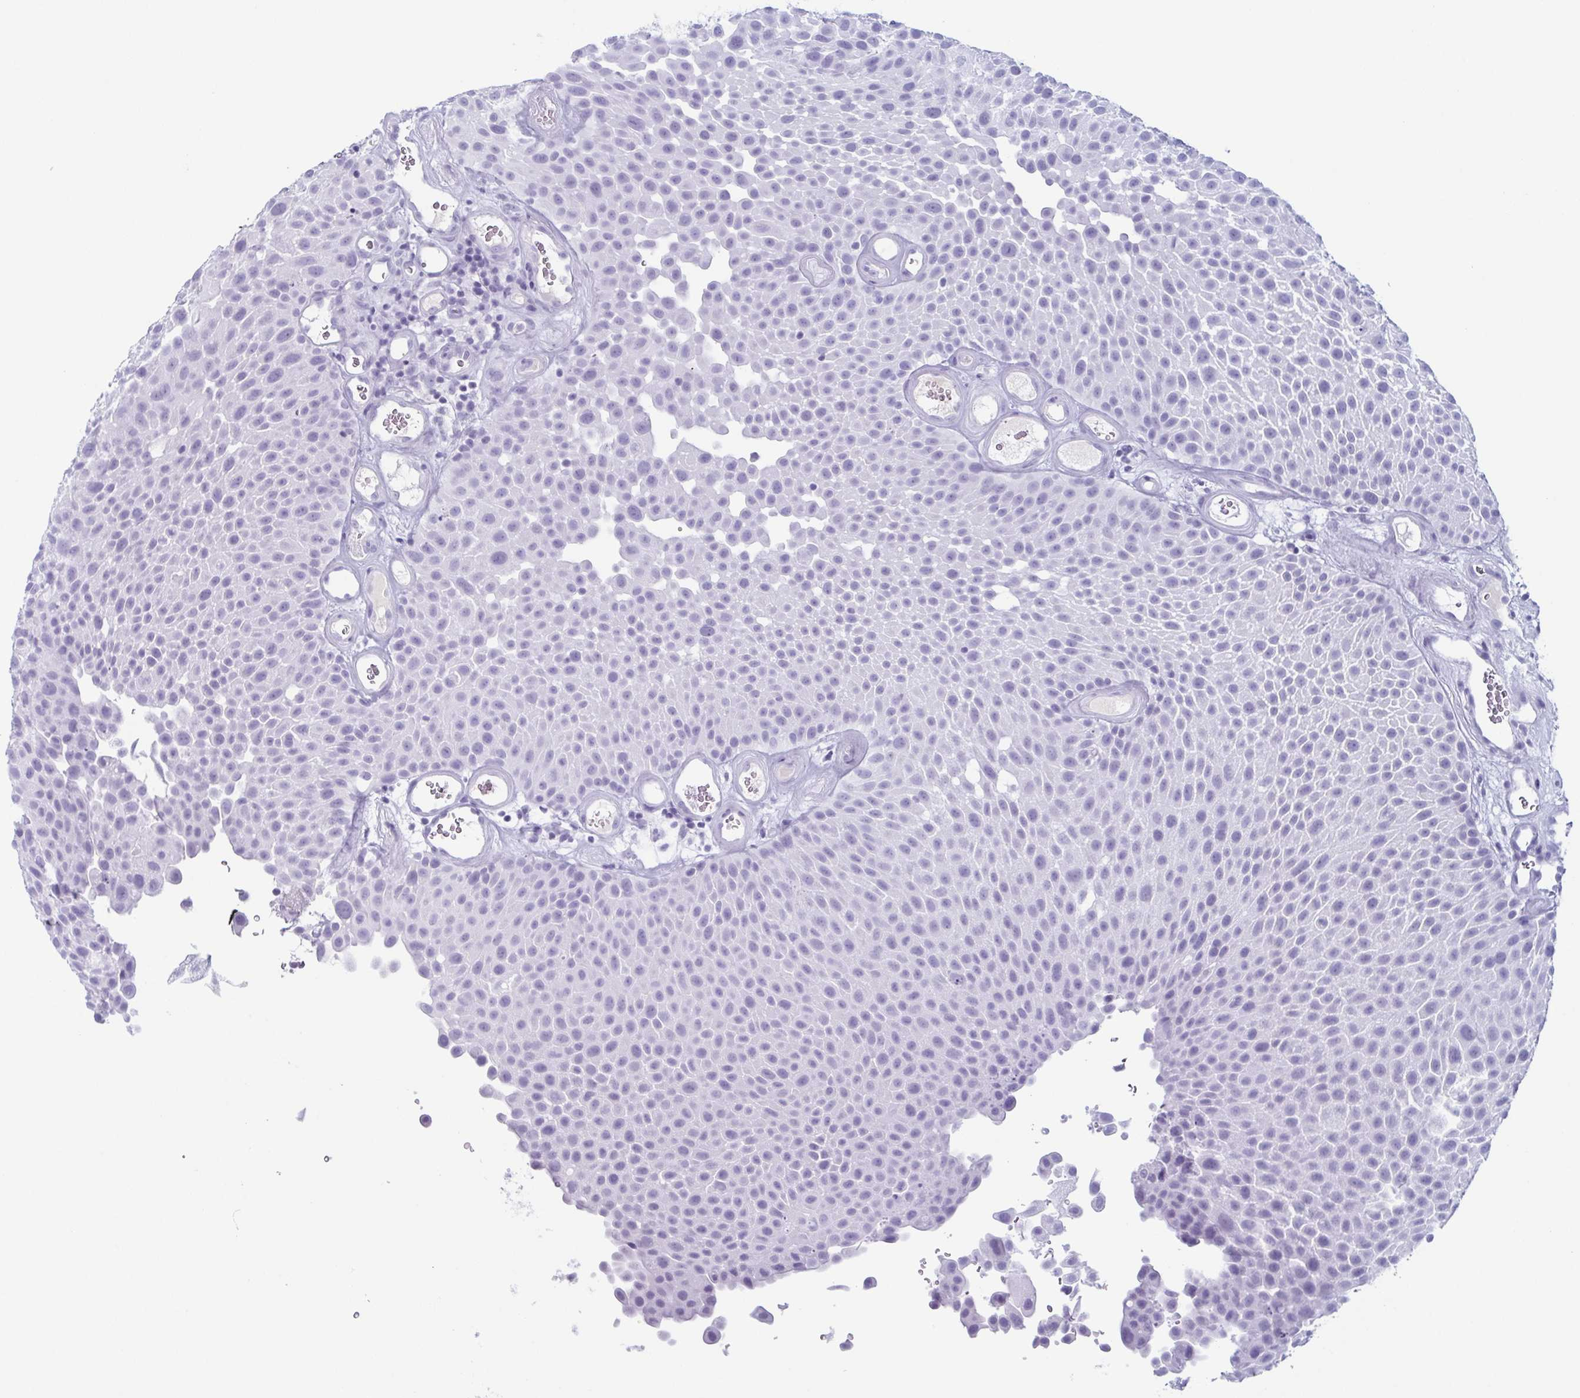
{"staining": {"intensity": "negative", "quantity": "none", "location": "none"}, "tissue": "urothelial cancer", "cell_type": "Tumor cells", "image_type": "cancer", "snomed": [{"axis": "morphology", "description": "Urothelial carcinoma, Low grade"}, {"axis": "topography", "description": "Urinary bladder"}], "caption": "The image reveals no significant staining in tumor cells of urothelial carcinoma (low-grade).", "gene": "ENKUR", "patient": {"sex": "male", "age": 72}}